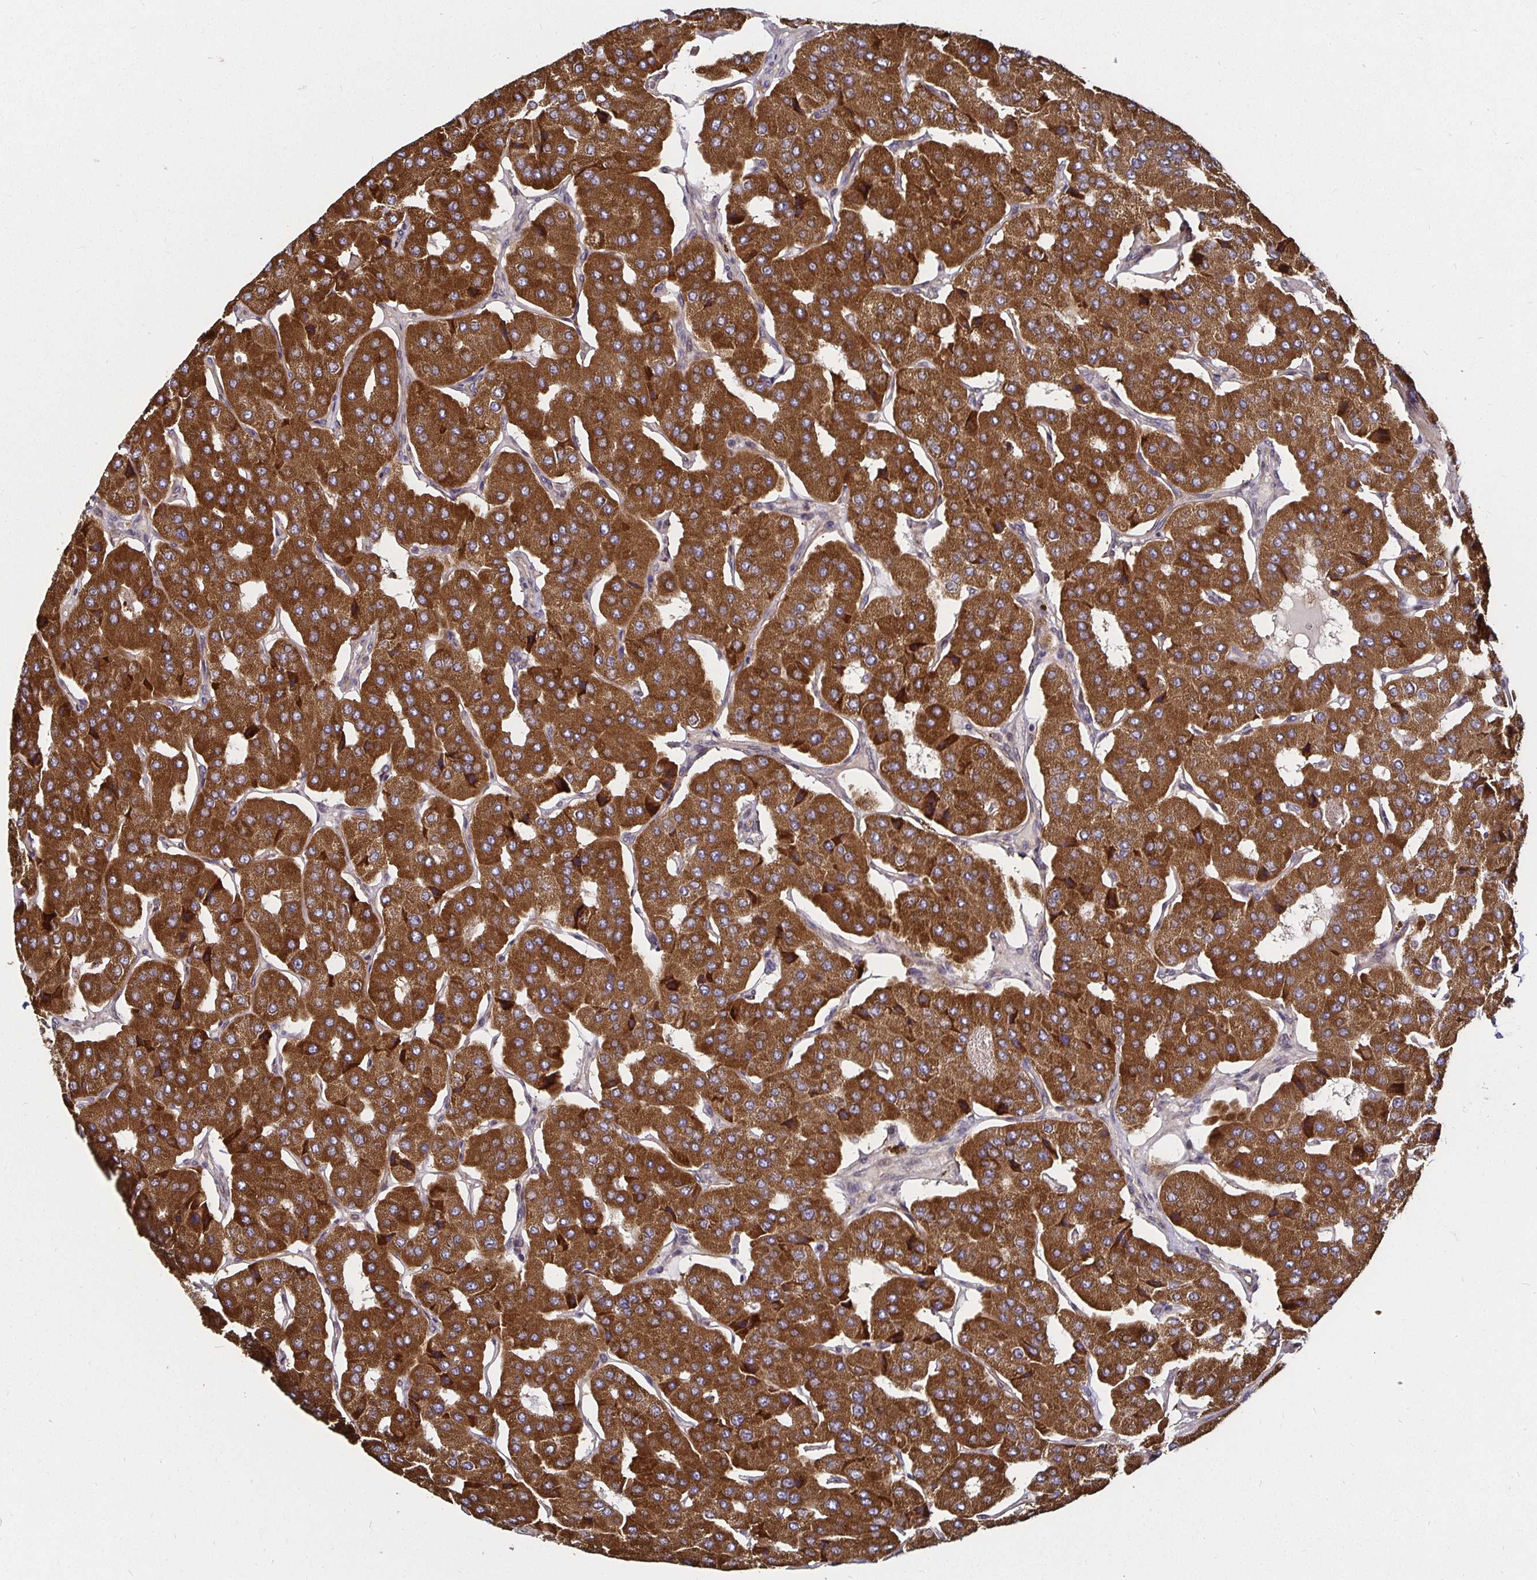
{"staining": {"intensity": "strong", "quantity": ">75%", "location": "cytoplasmic/membranous"}, "tissue": "parathyroid gland", "cell_type": "Glandular cells", "image_type": "normal", "snomed": [{"axis": "morphology", "description": "Normal tissue, NOS"}, {"axis": "morphology", "description": "Adenoma, NOS"}, {"axis": "topography", "description": "Parathyroid gland"}], "caption": "Immunohistochemistry (IHC) (DAB (3,3'-diaminobenzidine)) staining of benign human parathyroid gland displays strong cytoplasmic/membranous protein positivity in about >75% of glandular cells. (Stains: DAB (3,3'-diaminobenzidine) in brown, nuclei in blue, Microscopy: brightfield microscopy at high magnification).", "gene": "MLST8", "patient": {"sex": "female", "age": 86}}